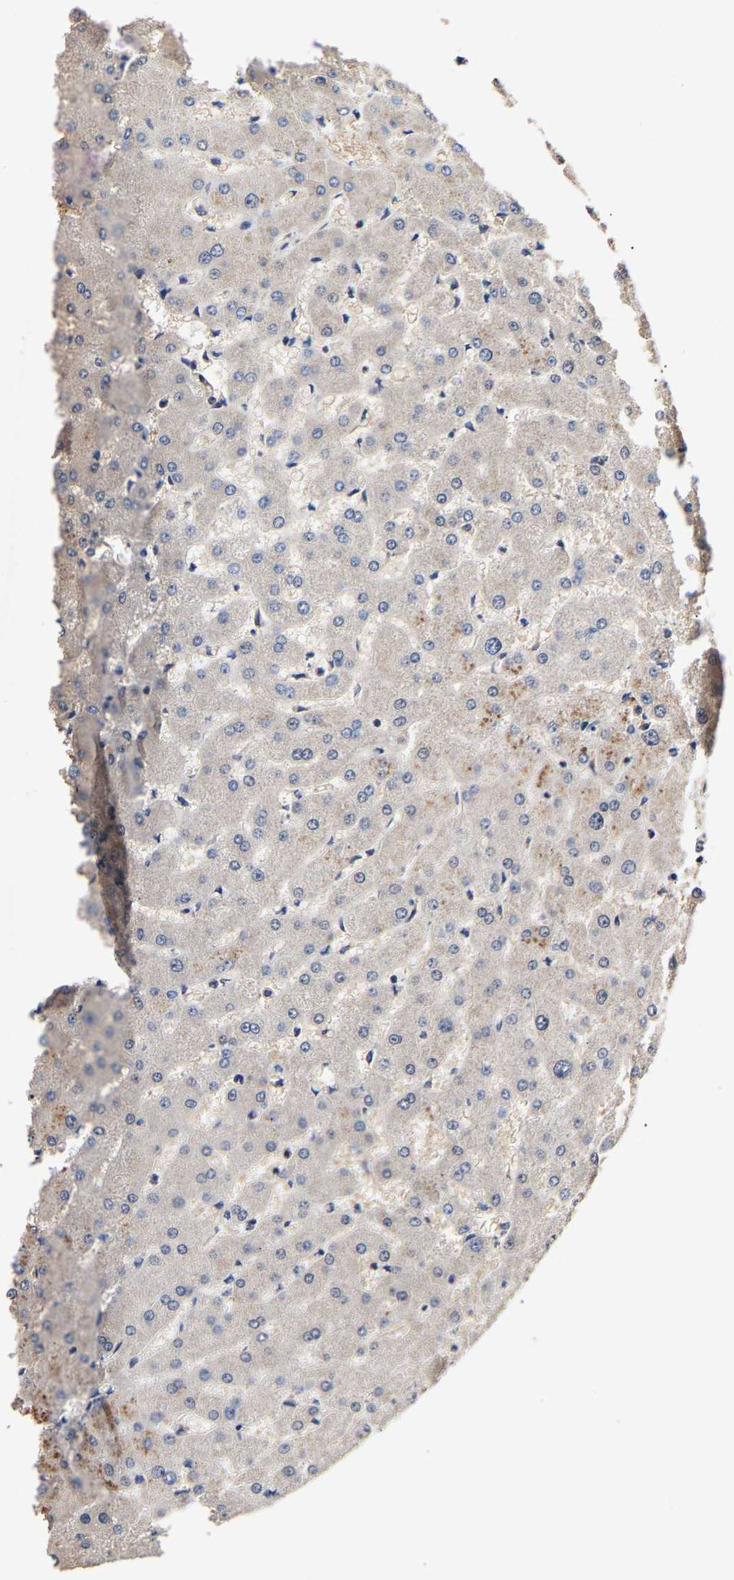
{"staining": {"intensity": "moderate", "quantity": ">75%", "location": "cytoplasmic/membranous"}, "tissue": "liver", "cell_type": "Cholangiocytes", "image_type": "normal", "snomed": [{"axis": "morphology", "description": "Normal tissue, NOS"}, {"axis": "topography", "description": "Liver"}], "caption": "Protein positivity by IHC displays moderate cytoplasmic/membranous staining in approximately >75% of cholangiocytes in unremarkable liver. (DAB (3,3'-diaminobenzidine) IHC with brightfield microscopy, high magnification).", "gene": "LRBA", "patient": {"sex": "female", "age": 63}}